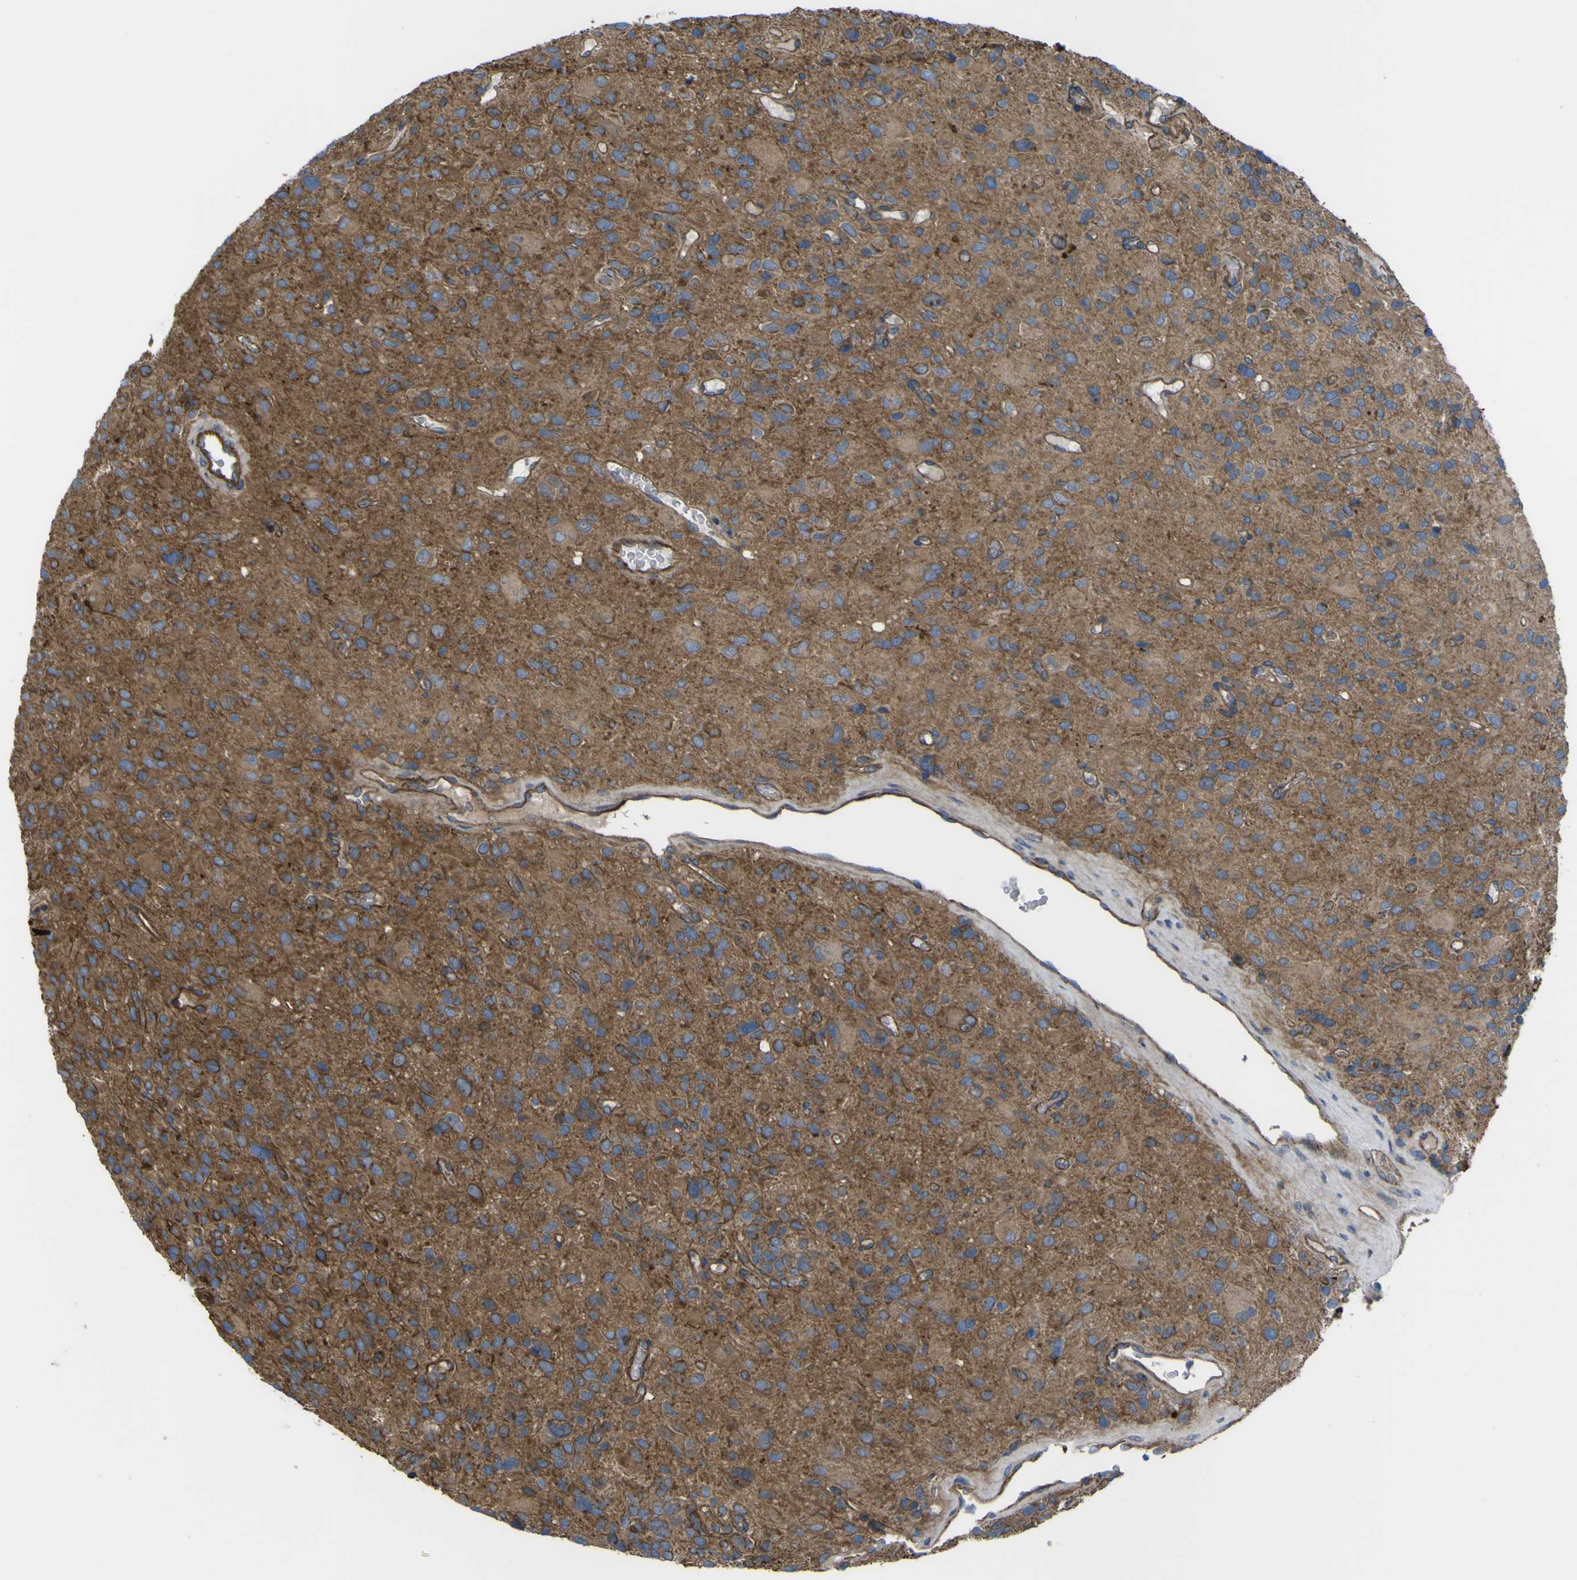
{"staining": {"intensity": "moderate", "quantity": ">75%", "location": "cytoplasmic/membranous"}, "tissue": "glioma", "cell_type": "Tumor cells", "image_type": "cancer", "snomed": [{"axis": "morphology", "description": "Glioma, malignant, High grade"}, {"axis": "topography", "description": "Brain"}], "caption": "Immunohistochemical staining of malignant high-grade glioma shows medium levels of moderate cytoplasmic/membranous protein expression in approximately >75% of tumor cells.", "gene": "FBXO30", "patient": {"sex": "male", "age": 48}}